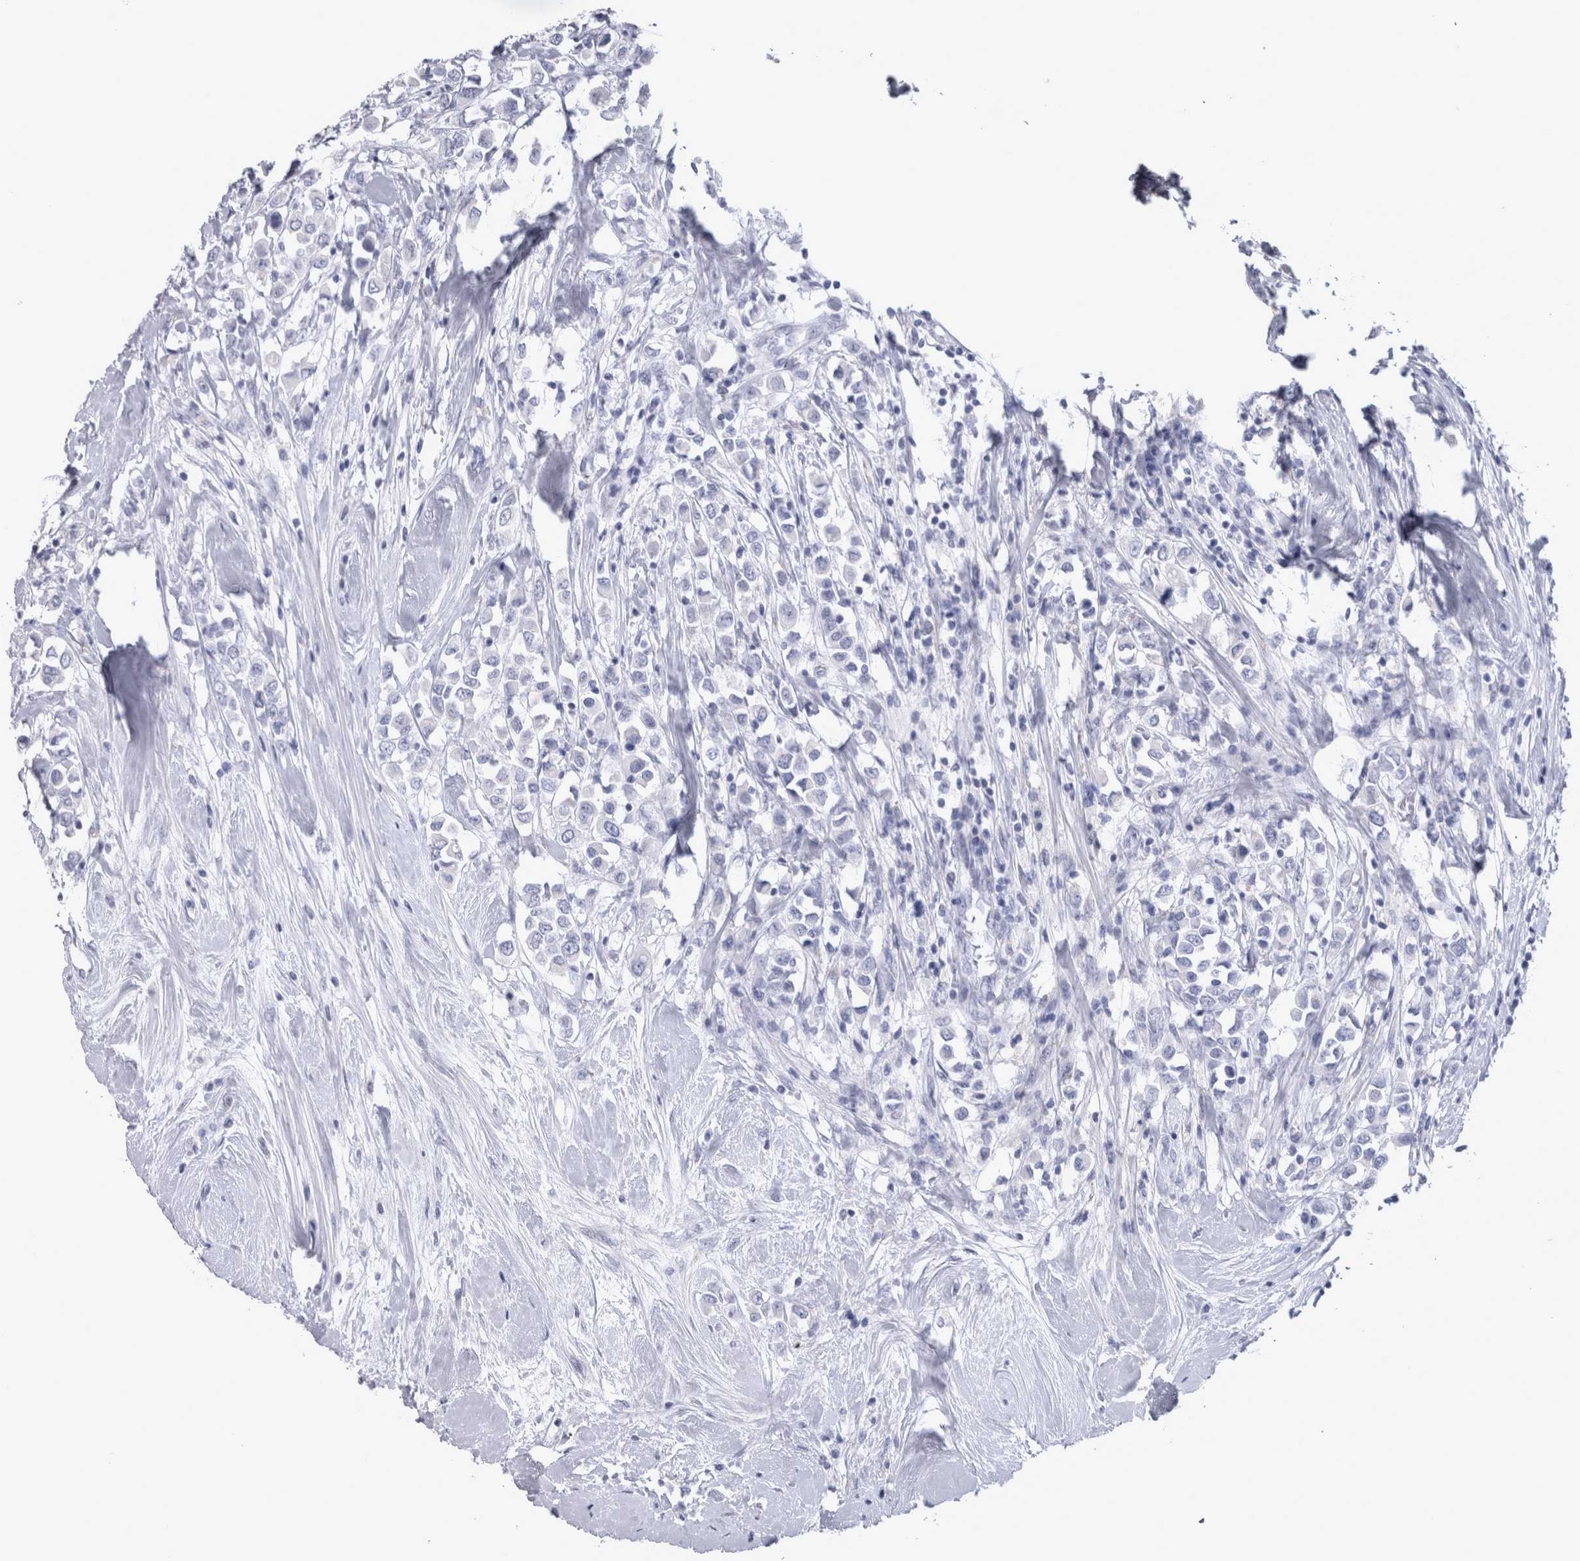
{"staining": {"intensity": "negative", "quantity": "none", "location": "none"}, "tissue": "breast cancer", "cell_type": "Tumor cells", "image_type": "cancer", "snomed": [{"axis": "morphology", "description": "Duct carcinoma"}, {"axis": "topography", "description": "Breast"}], "caption": "Immunohistochemistry (IHC) of human invasive ductal carcinoma (breast) demonstrates no expression in tumor cells. (IHC, brightfield microscopy, high magnification).", "gene": "MSMB", "patient": {"sex": "female", "age": 61}}